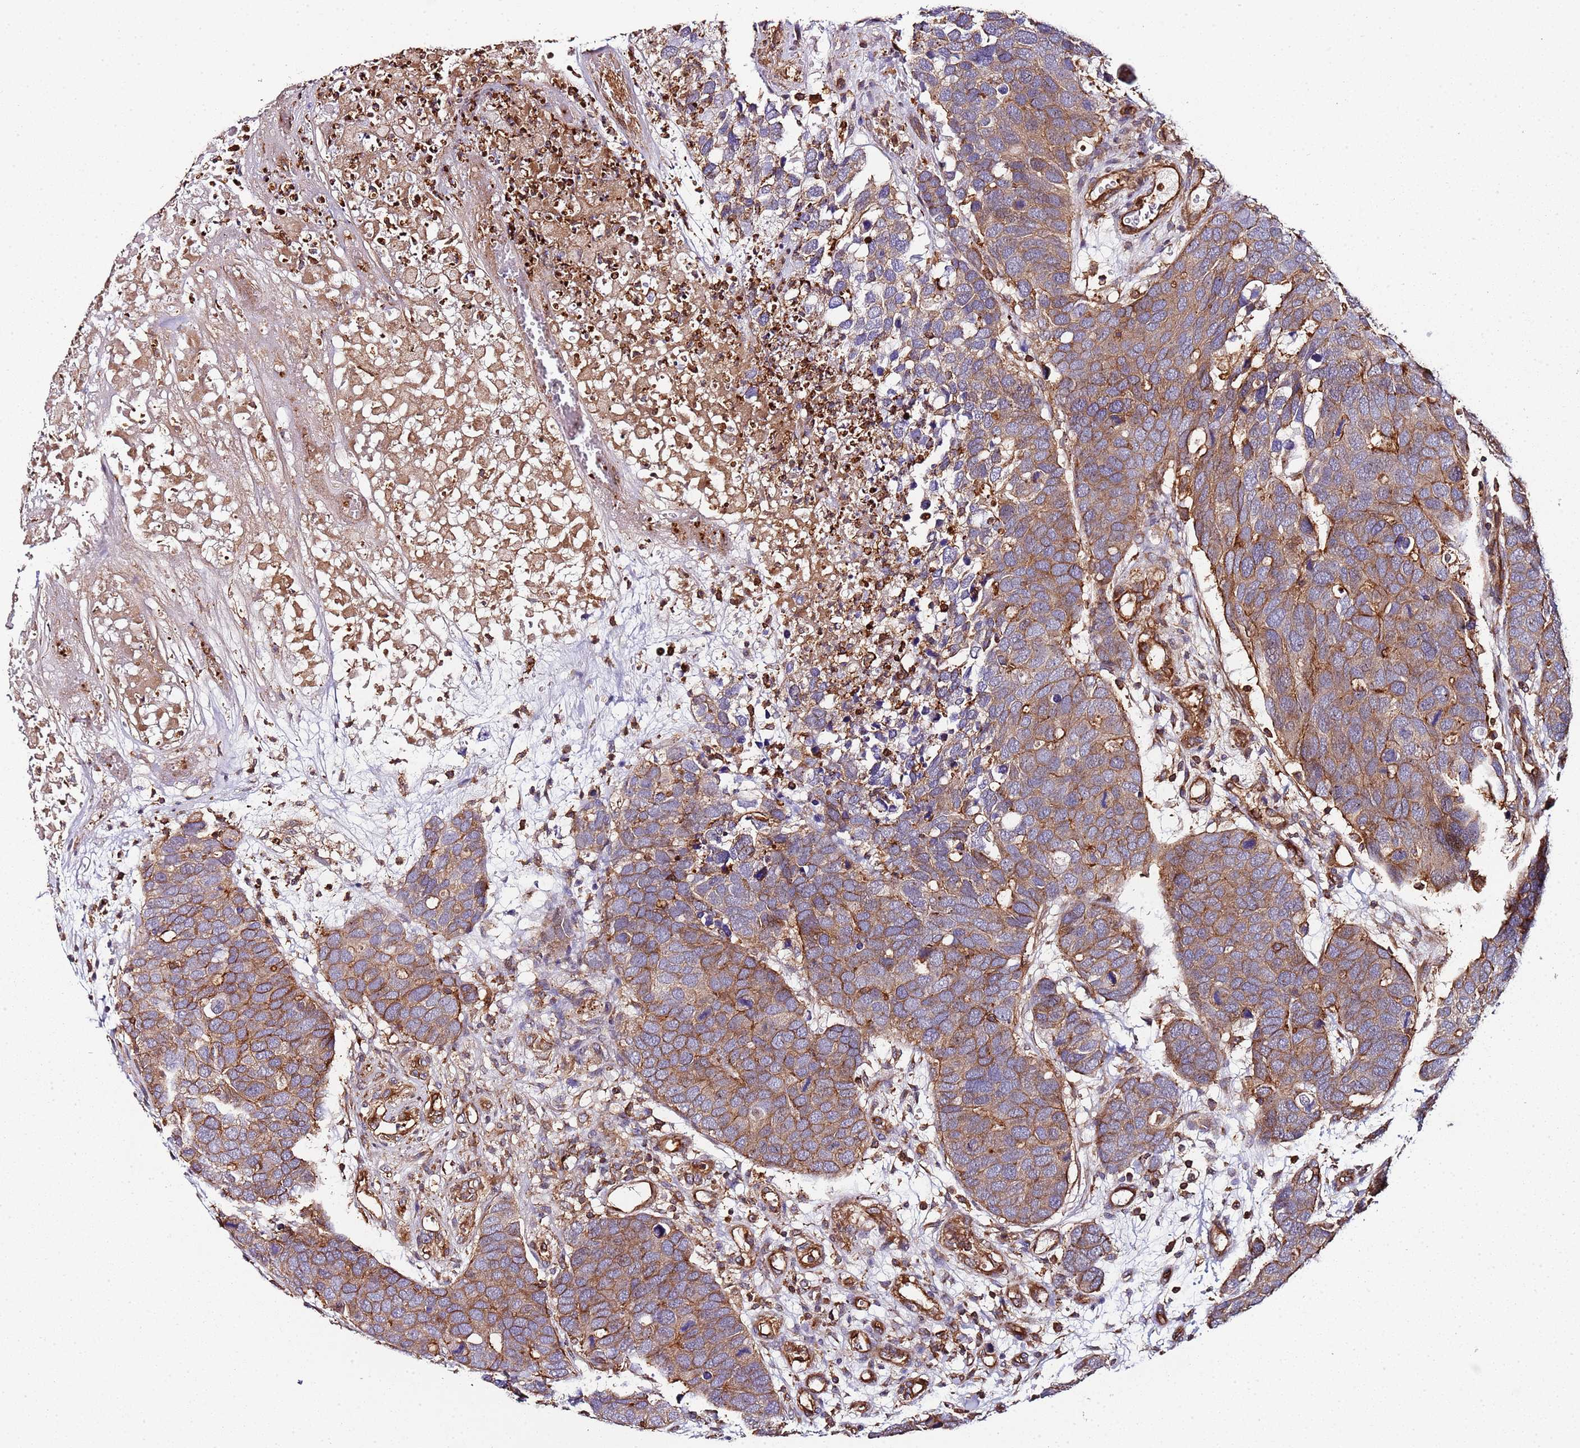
{"staining": {"intensity": "moderate", "quantity": ">75%", "location": "cytoplasmic/membranous"}, "tissue": "breast cancer", "cell_type": "Tumor cells", "image_type": "cancer", "snomed": [{"axis": "morphology", "description": "Duct carcinoma"}, {"axis": "topography", "description": "Breast"}], "caption": "Human breast cancer (intraductal carcinoma) stained with a brown dye reveals moderate cytoplasmic/membranous positive expression in about >75% of tumor cells.", "gene": "CYP2U1", "patient": {"sex": "female", "age": 83}}